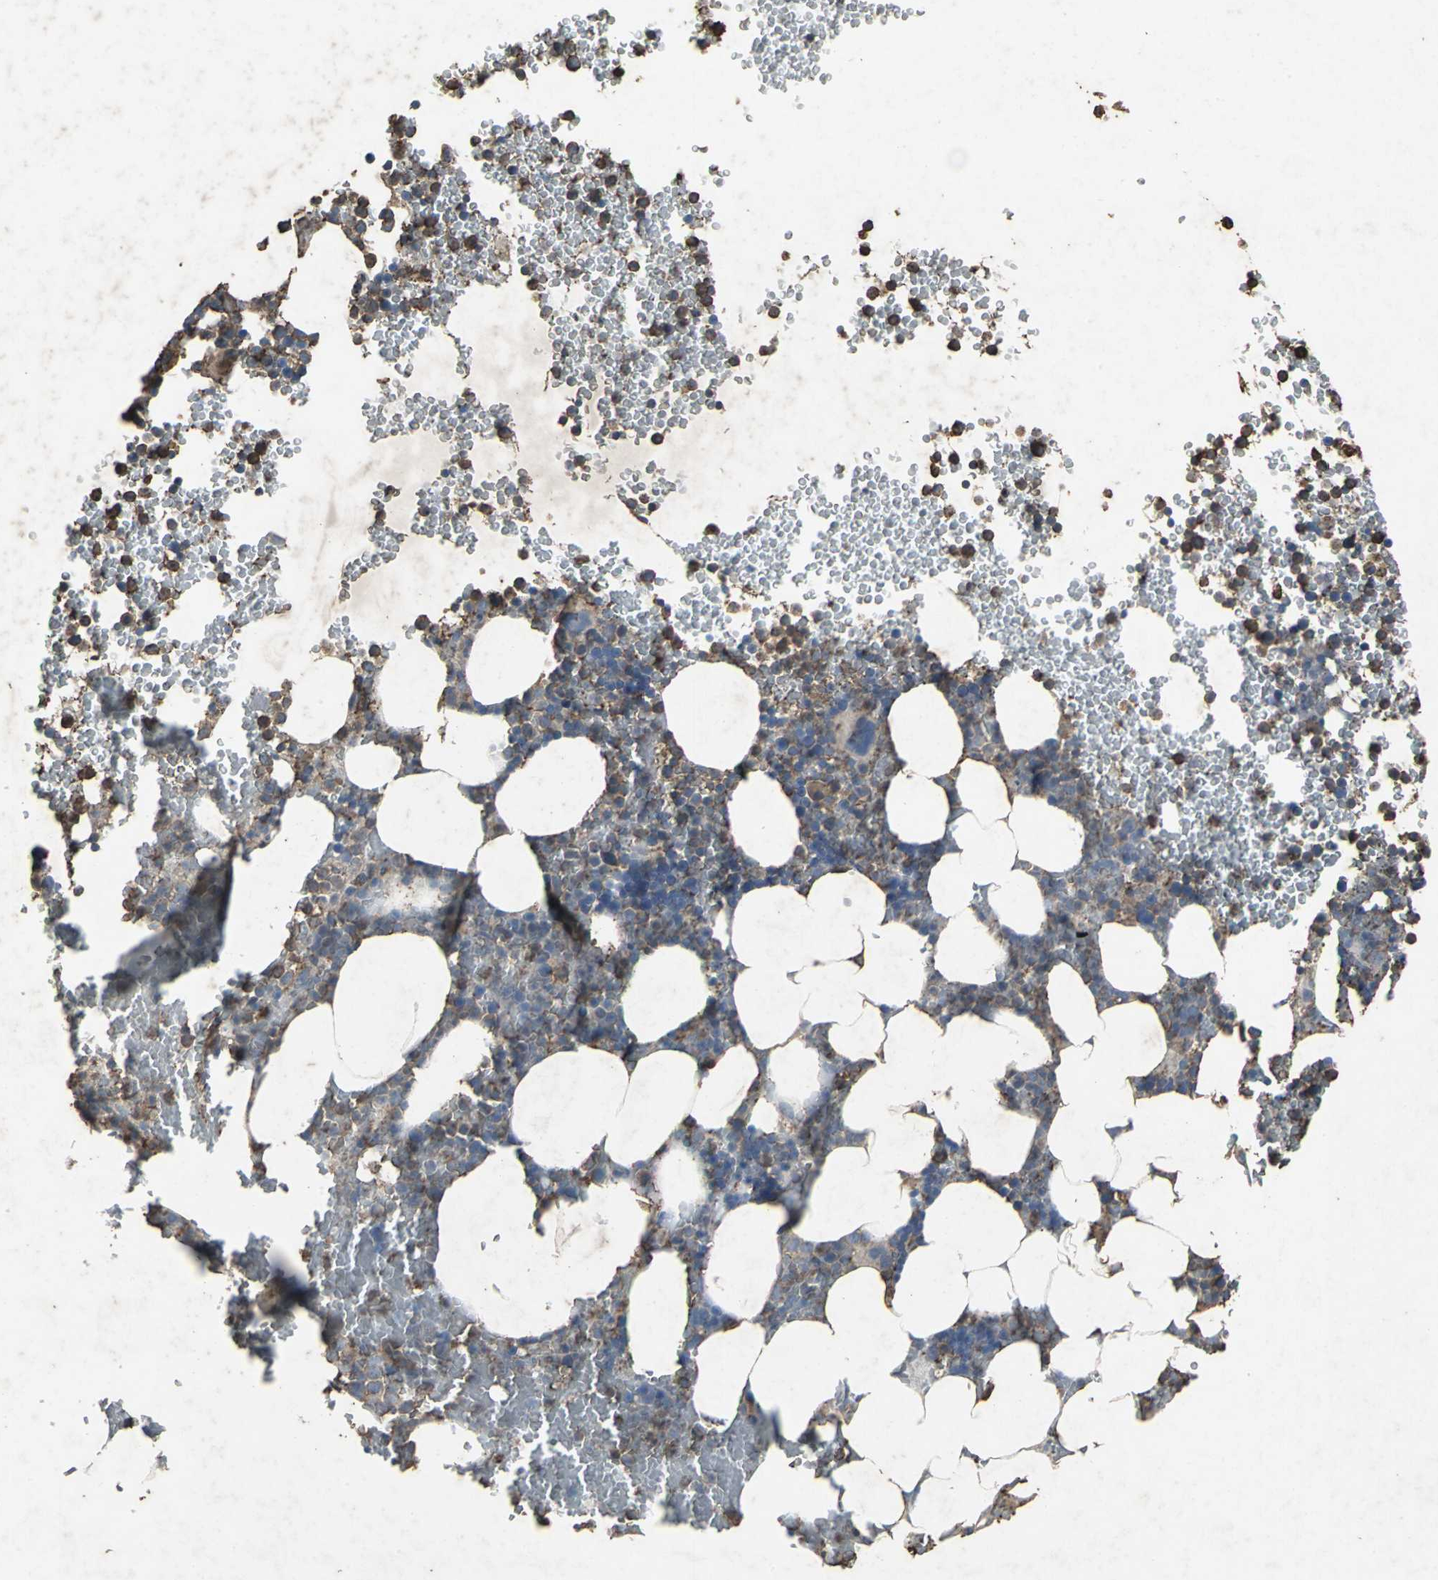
{"staining": {"intensity": "moderate", "quantity": "25%-75%", "location": "cytoplasmic/membranous"}, "tissue": "bone marrow", "cell_type": "Hematopoietic cells", "image_type": "normal", "snomed": [{"axis": "morphology", "description": "Normal tissue, NOS"}, {"axis": "topography", "description": "Bone marrow"}], "caption": "IHC image of unremarkable bone marrow stained for a protein (brown), which exhibits medium levels of moderate cytoplasmic/membranous staining in approximately 25%-75% of hematopoietic cells.", "gene": "CCR9", "patient": {"sex": "female", "age": 66}}